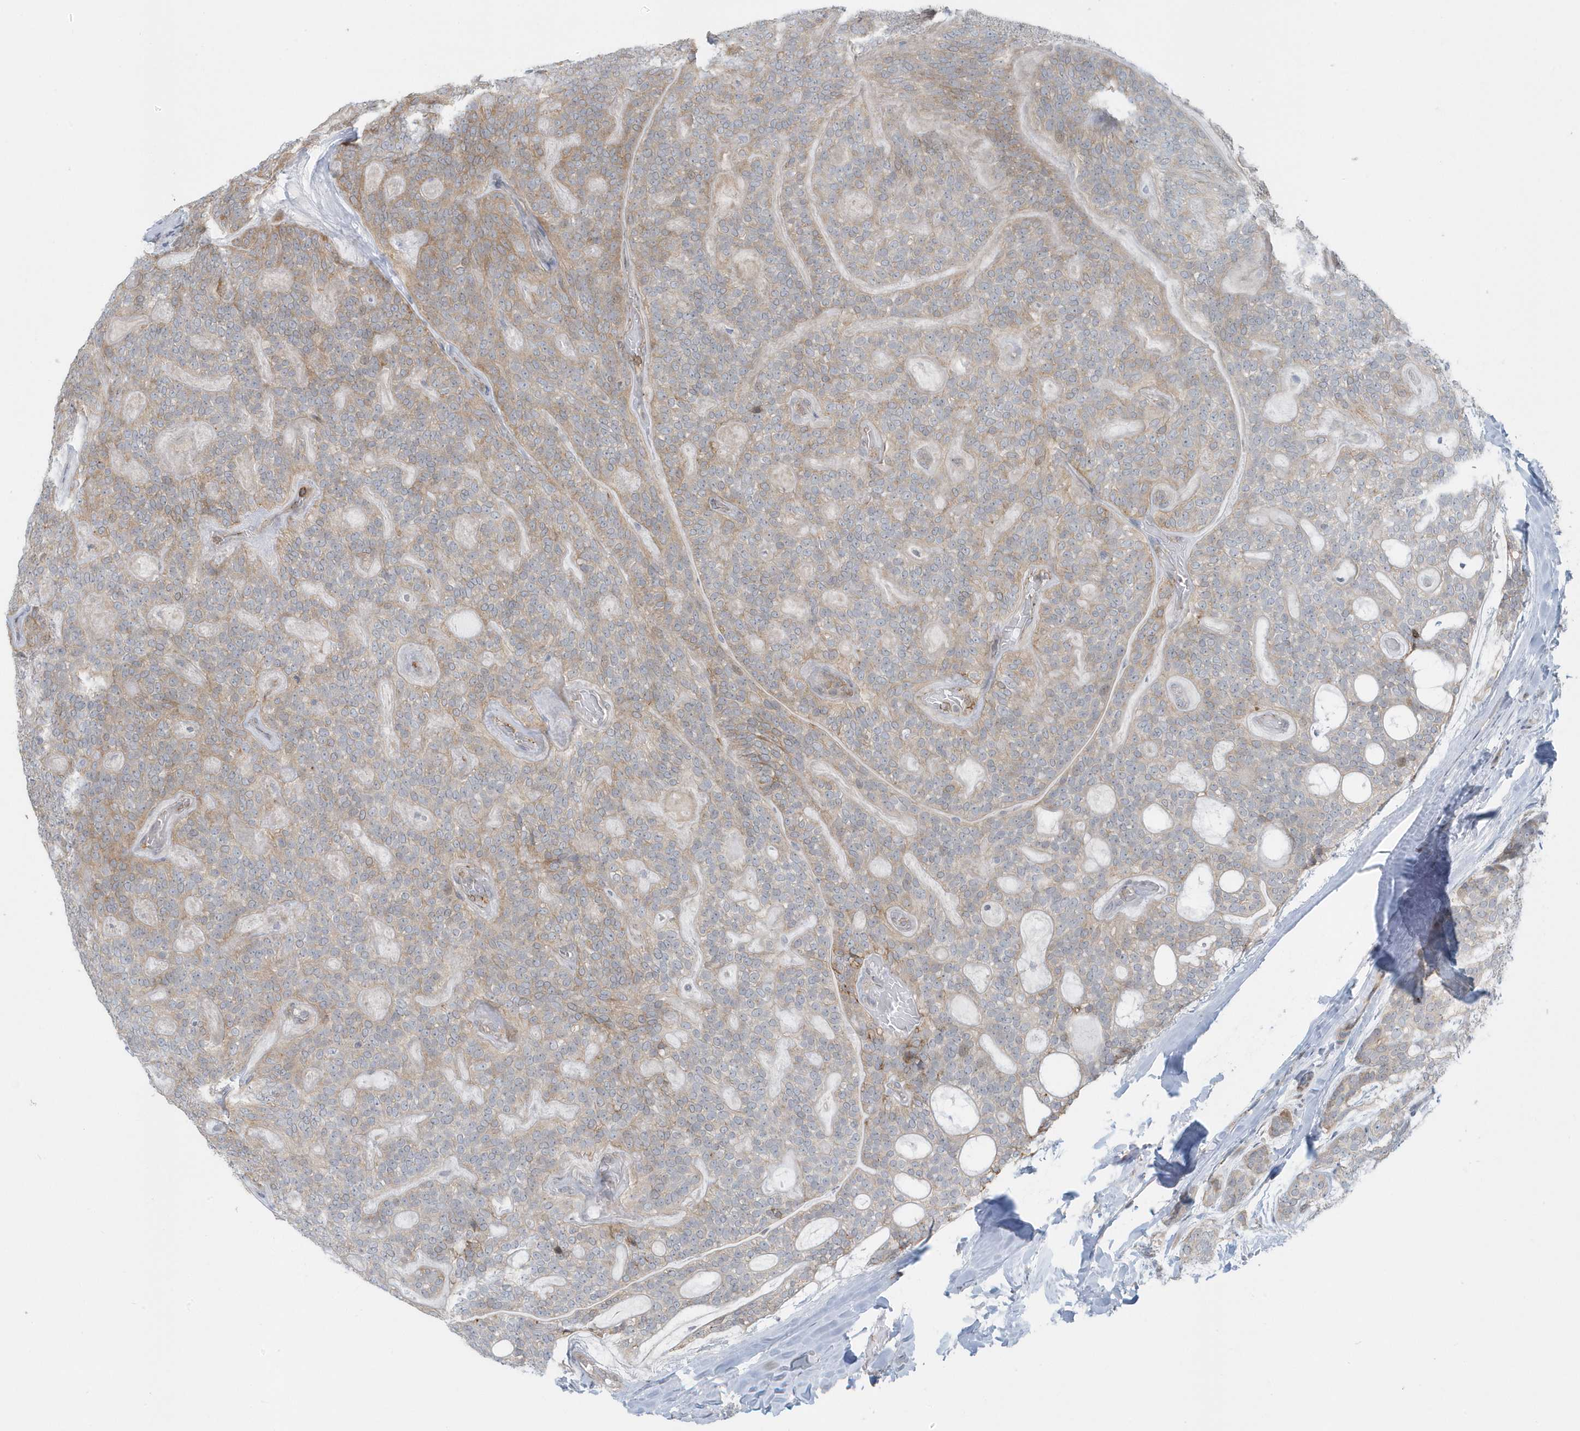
{"staining": {"intensity": "moderate", "quantity": "<25%", "location": "cytoplasmic/membranous"}, "tissue": "head and neck cancer", "cell_type": "Tumor cells", "image_type": "cancer", "snomed": [{"axis": "morphology", "description": "Adenocarcinoma, NOS"}, {"axis": "topography", "description": "Head-Neck"}], "caption": "Head and neck adenocarcinoma stained for a protein (brown) displays moderate cytoplasmic/membranous positive staining in approximately <25% of tumor cells.", "gene": "CACNB2", "patient": {"sex": "male", "age": 66}}